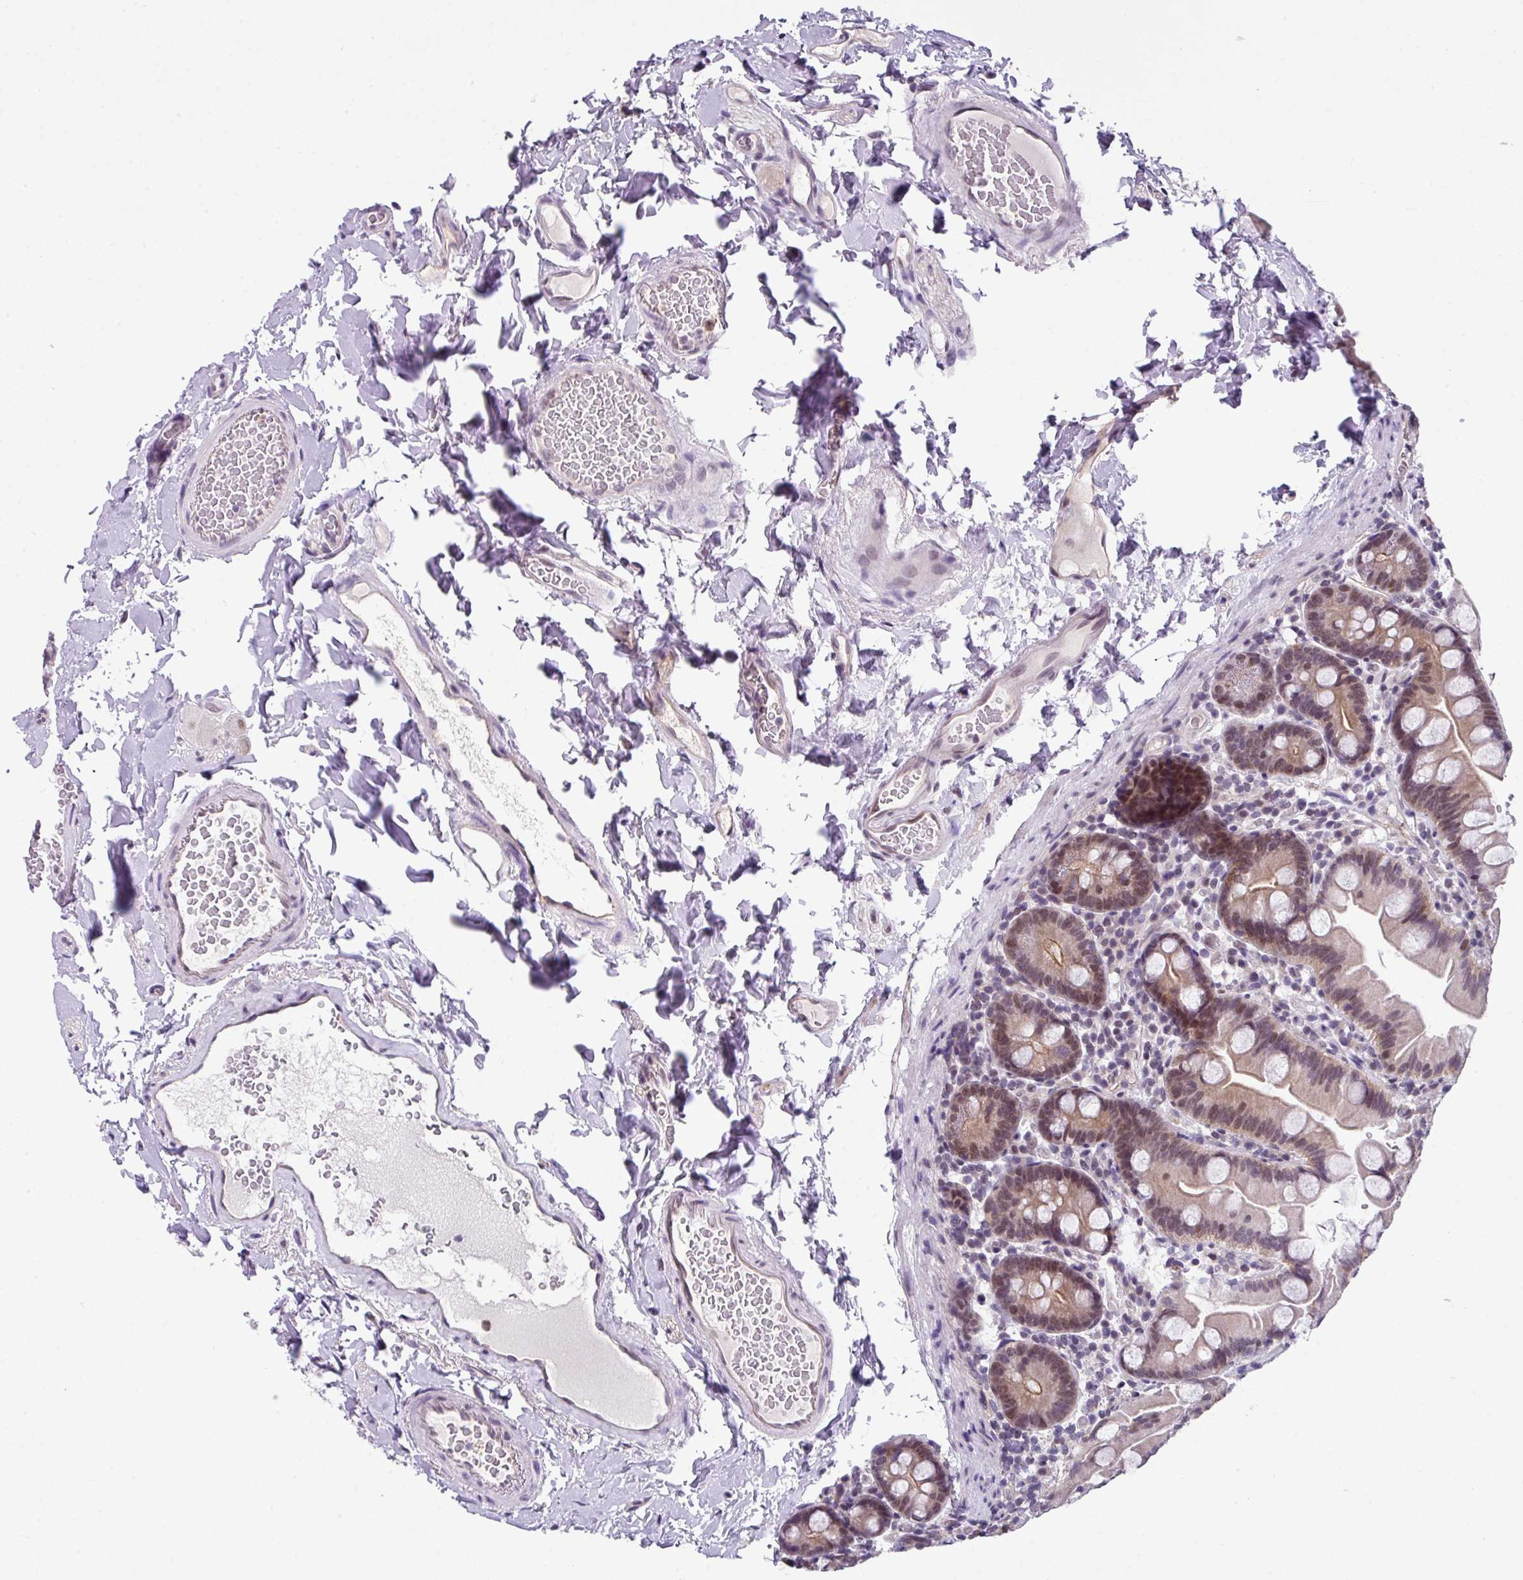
{"staining": {"intensity": "moderate", "quantity": "25%-75%", "location": "cytoplasmic/membranous,nuclear"}, "tissue": "small intestine", "cell_type": "Glandular cells", "image_type": "normal", "snomed": [{"axis": "morphology", "description": "Normal tissue, NOS"}, {"axis": "topography", "description": "Small intestine"}], "caption": "Small intestine stained for a protein (brown) displays moderate cytoplasmic/membranous,nuclear positive staining in approximately 25%-75% of glandular cells.", "gene": "ZFP3", "patient": {"sex": "female", "age": 68}}